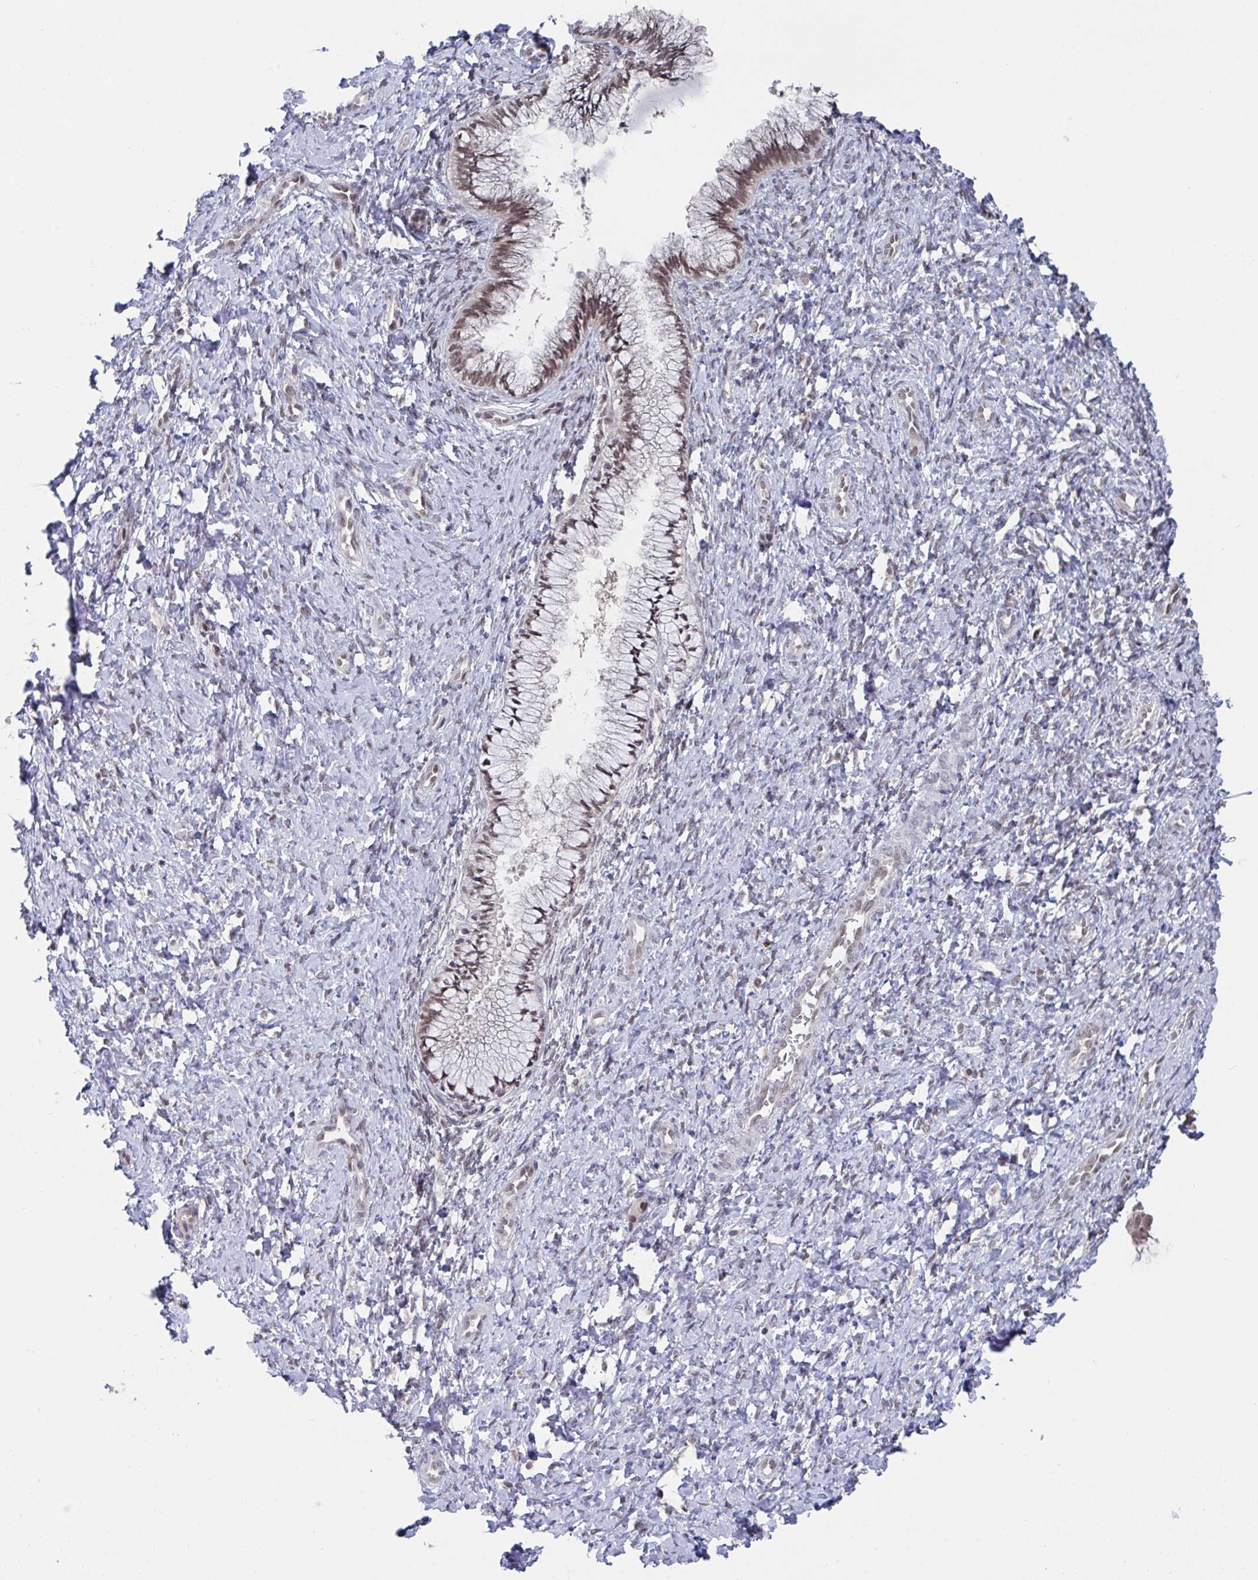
{"staining": {"intensity": "moderate", "quantity": "25%-75%", "location": "nuclear"}, "tissue": "cervix", "cell_type": "Glandular cells", "image_type": "normal", "snomed": [{"axis": "morphology", "description": "Normal tissue, NOS"}, {"axis": "topography", "description": "Cervix"}], "caption": "Protein staining of benign cervix reveals moderate nuclear staining in approximately 25%-75% of glandular cells. The staining was performed using DAB to visualize the protein expression in brown, while the nuclei were stained in blue with hematoxylin (Magnification: 20x).", "gene": "JMJD1C", "patient": {"sex": "female", "age": 37}}